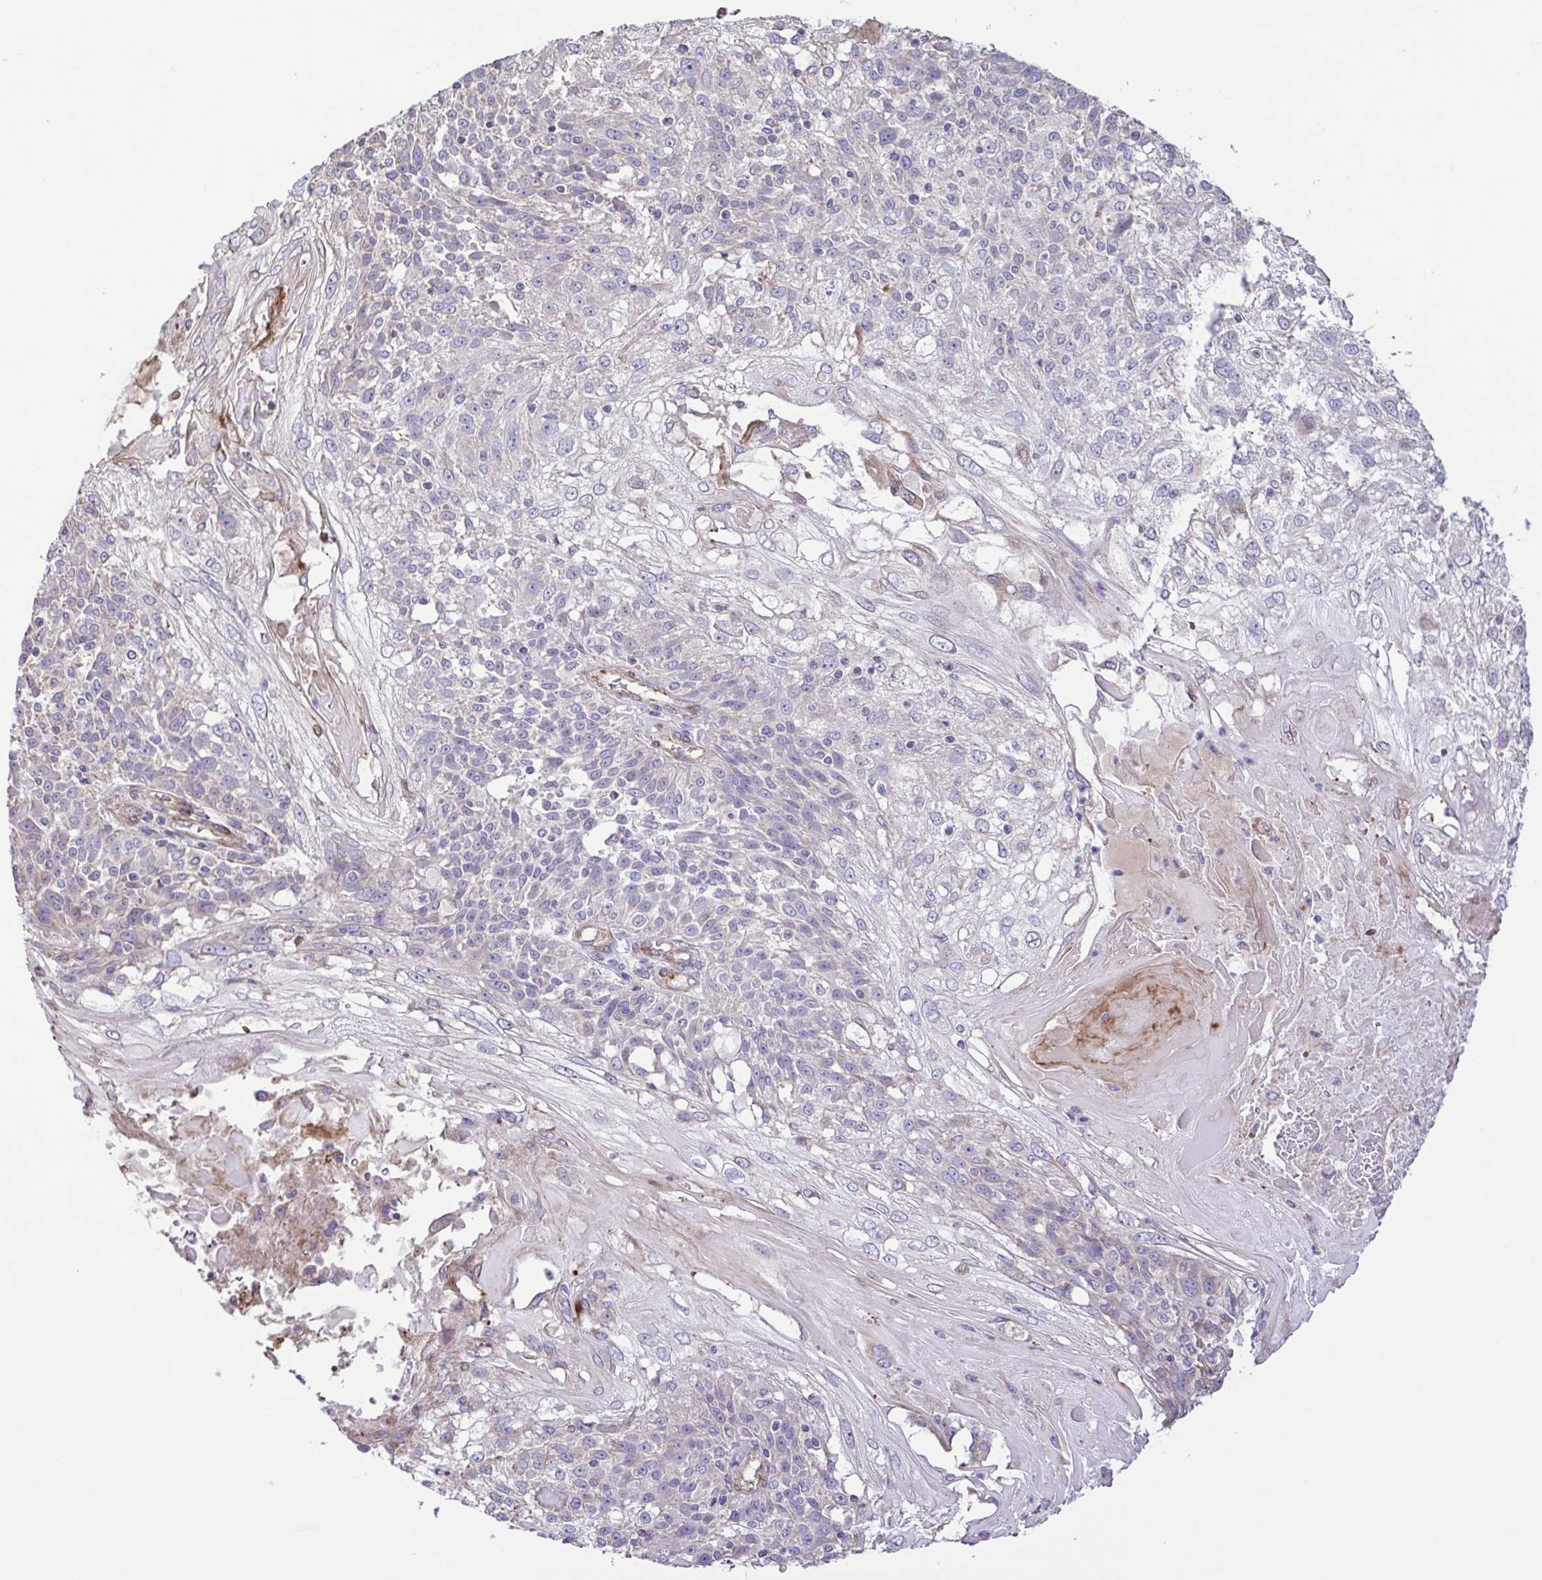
{"staining": {"intensity": "negative", "quantity": "none", "location": "none"}, "tissue": "skin cancer", "cell_type": "Tumor cells", "image_type": "cancer", "snomed": [{"axis": "morphology", "description": "Normal tissue, NOS"}, {"axis": "morphology", "description": "Squamous cell carcinoma, NOS"}, {"axis": "topography", "description": "Skin"}], "caption": "Image shows no protein expression in tumor cells of skin squamous cell carcinoma tissue. (DAB IHC visualized using brightfield microscopy, high magnification).", "gene": "FLT1", "patient": {"sex": "female", "age": 83}}